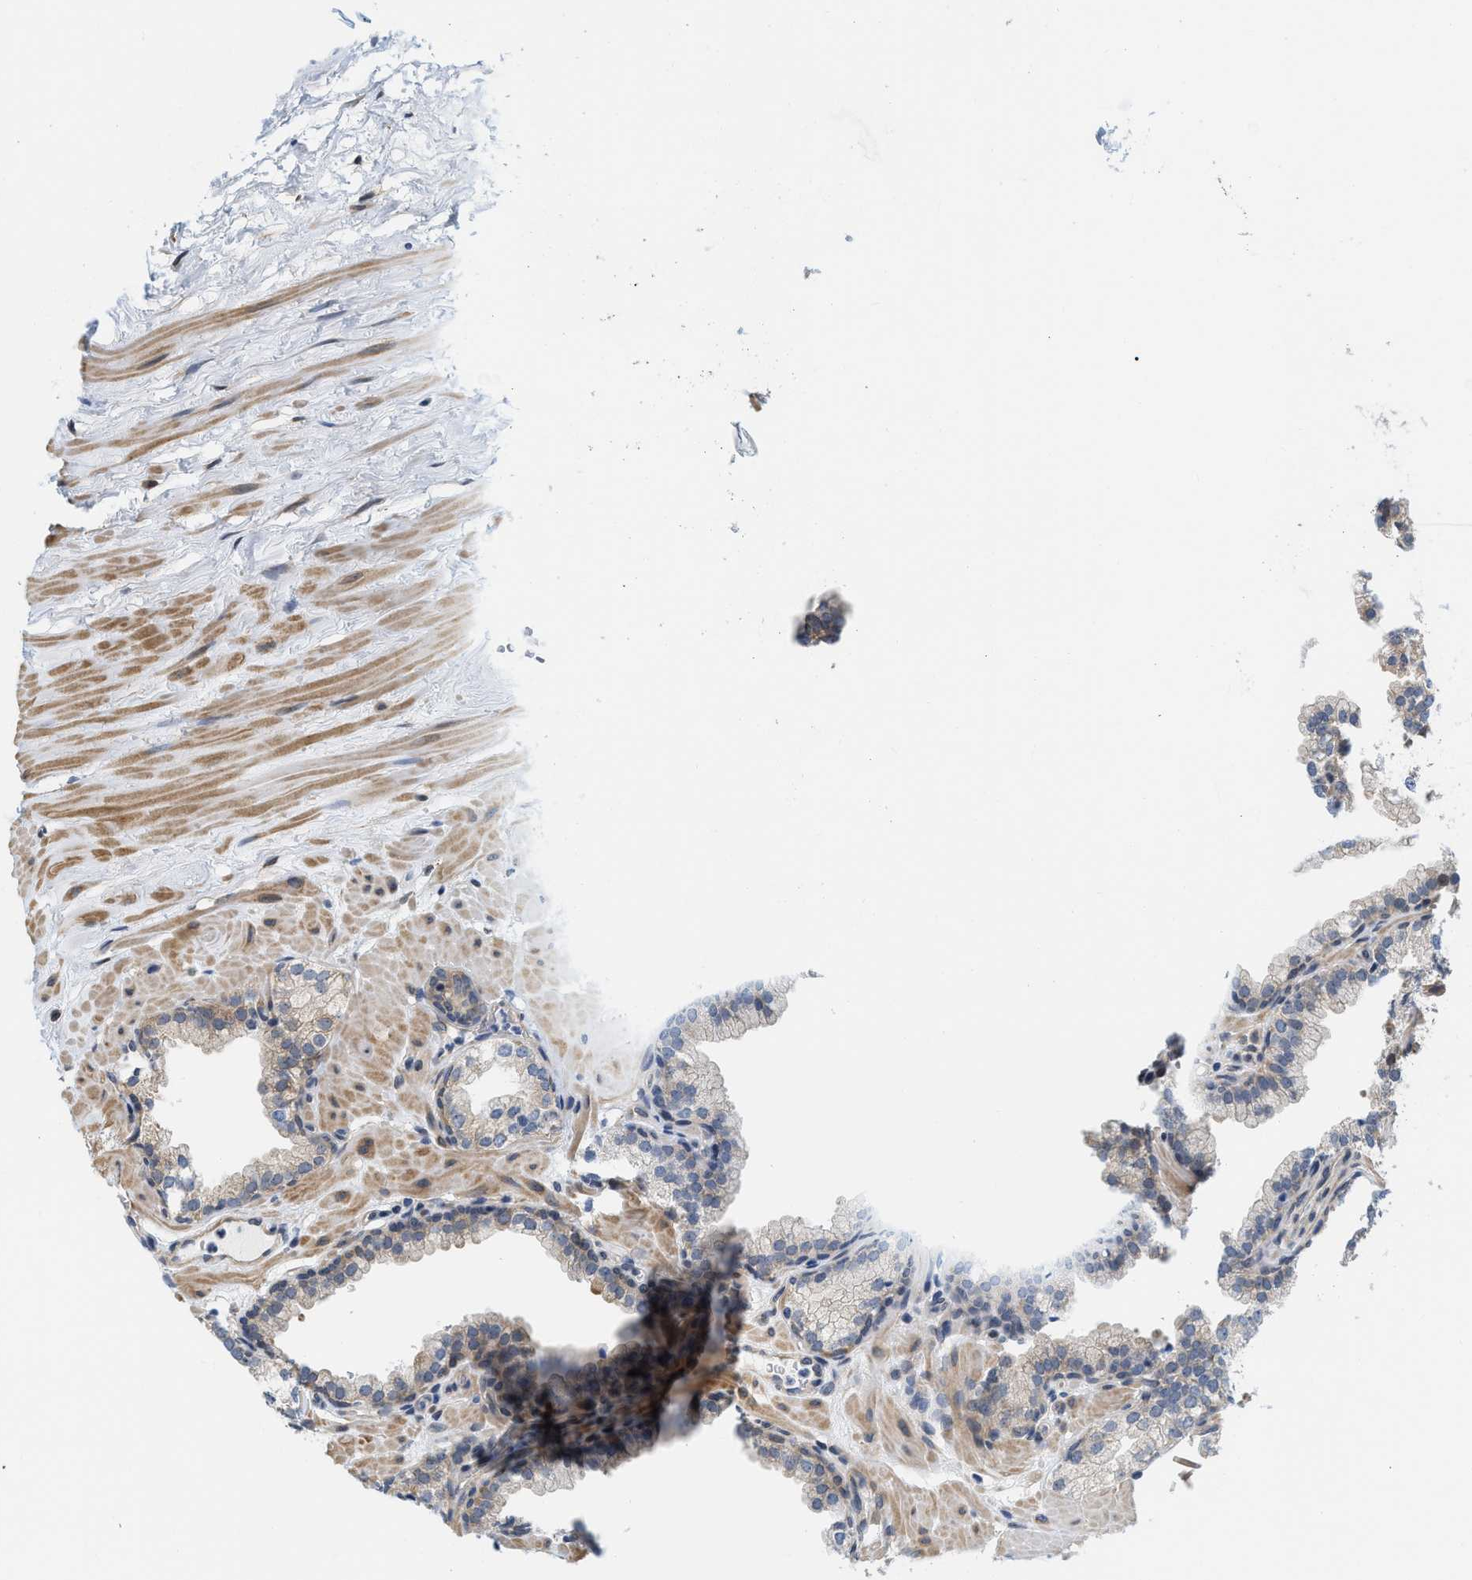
{"staining": {"intensity": "moderate", "quantity": "25%-75%", "location": "cytoplasmic/membranous"}, "tissue": "prostate", "cell_type": "Glandular cells", "image_type": "normal", "snomed": [{"axis": "morphology", "description": "Normal tissue, NOS"}, {"axis": "morphology", "description": "Urothelial carcinoma, Low grade"}, {"axis": "topography", "description": "Urinary bladder"}, {"axis": "topography", "description": "Prostate"}], "caption": "Glandular cells display medium levels of moderate cytoplasmic/membranous positivity in approximately 25%-75% of cells in benign human prostate.", "gene": "GPRASP2", "patient": {"sex": "male", "age": 60}}